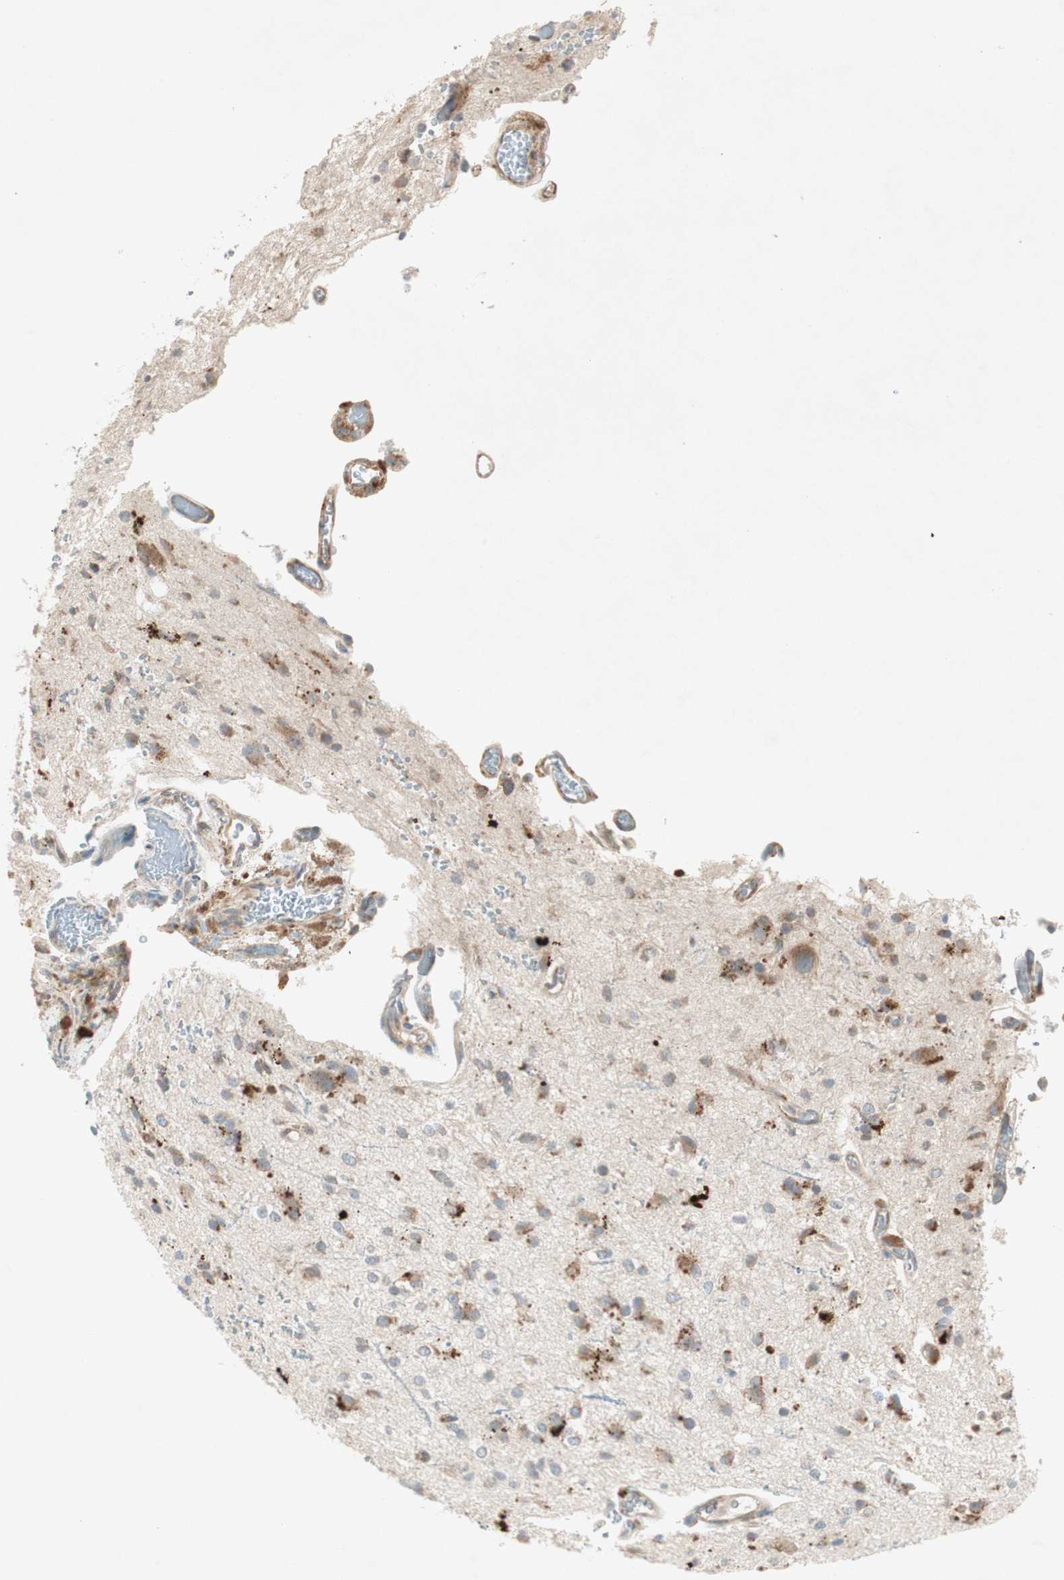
{"staining": {"intensity": "moderate", "quantity": ">75%", "location": "cytoplasmic/membranous"}, "tissue": "glioma", "cell_type": "Tumor cells", "image_type": "cancer", "snomed": [{"axis": "morphology", "description": "Glioma, malignant, High grade"}, {"axis": "topography", "description": "Brain"}], "caption": "Malignant high-grade glioma tissue exhibits moderate cytoplasmic/membranous positivity in approximately >75% of tumor cells, visualized by immunohistochemistry.", "gene": "RPL23", "patient": {"sex": "male", "age": 47}}